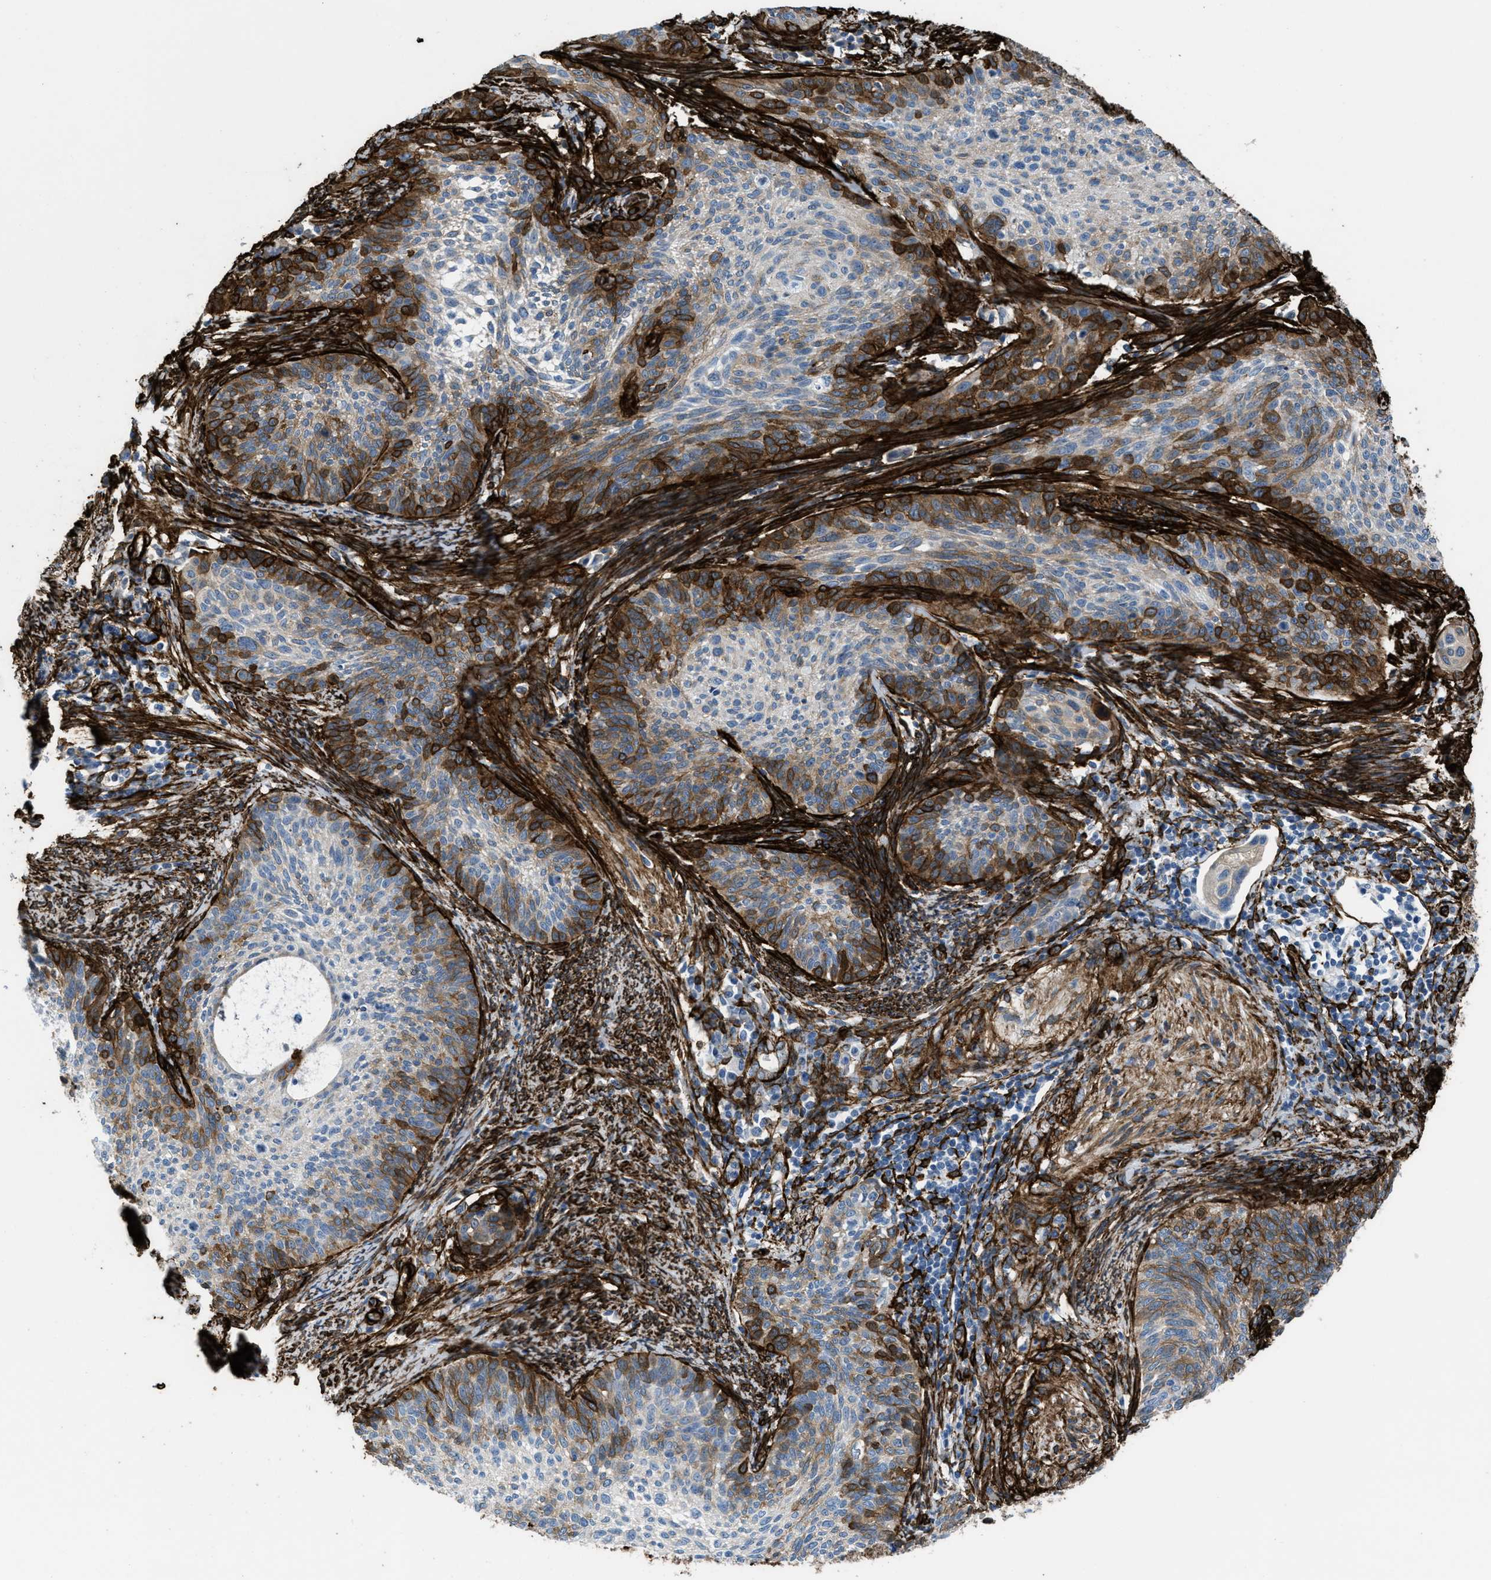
{"staining": {"intensity": "strong", "quantity": "25%-75%", "location": "cytoplasmic/membranous"}, "tissue": "cervical cancer", "cell_type": "Tumor cells", "image_type": "cancer", "snomed": [{"axis": "morphology", "description": "Squamous cell carcinoma, NOS"}, {"axis": "topography", "description": "Cervix"}], "caption": "Strong cytoplasmic/membranous staining for a protein is present in approximately 25%-75% of tumor cells of cervical squamous cell carcinoma using immunohistochemistry (IHC).", "gene": "CALD1", "patient": {"sex": "female", "age": 70}}